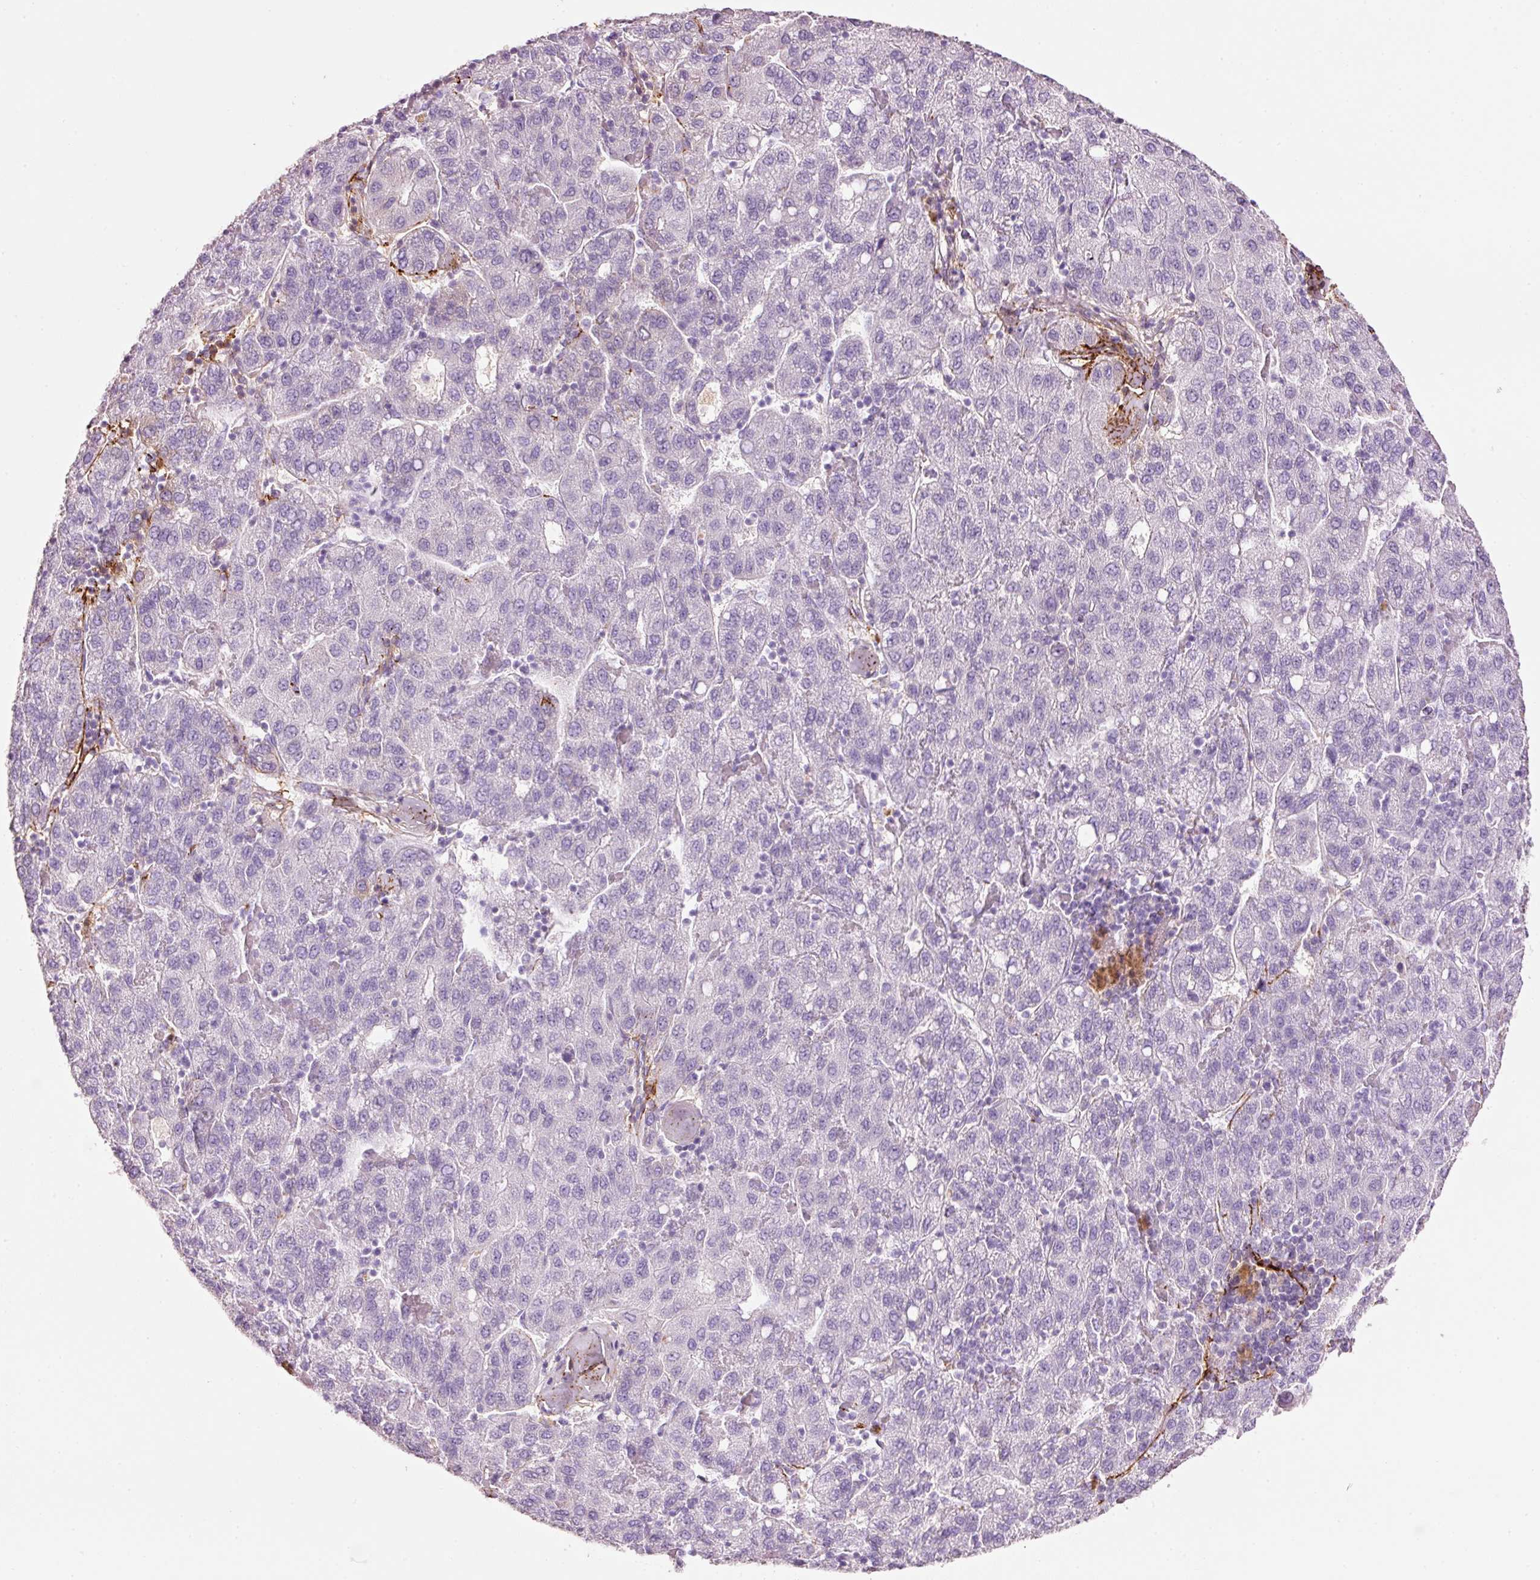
{"staining": {"intensity": "negative", "quantity": "none", "location": "none"}, "tissue": "liver cancer", "cell_type": "Tumor cells", "image_type": "cancer", "snomed": [{"axis": "morphology", "description": "Carcinoma, Hepatocellular, NOS"}, {"axis": "topography", "description": "Liver"}], "caption": "Immunohistochemical staining of human liver cancer reveals no significant positivity in tumor cells.", "gene": "MFAP4", "patient": {"sex": "male", "age": 65}}